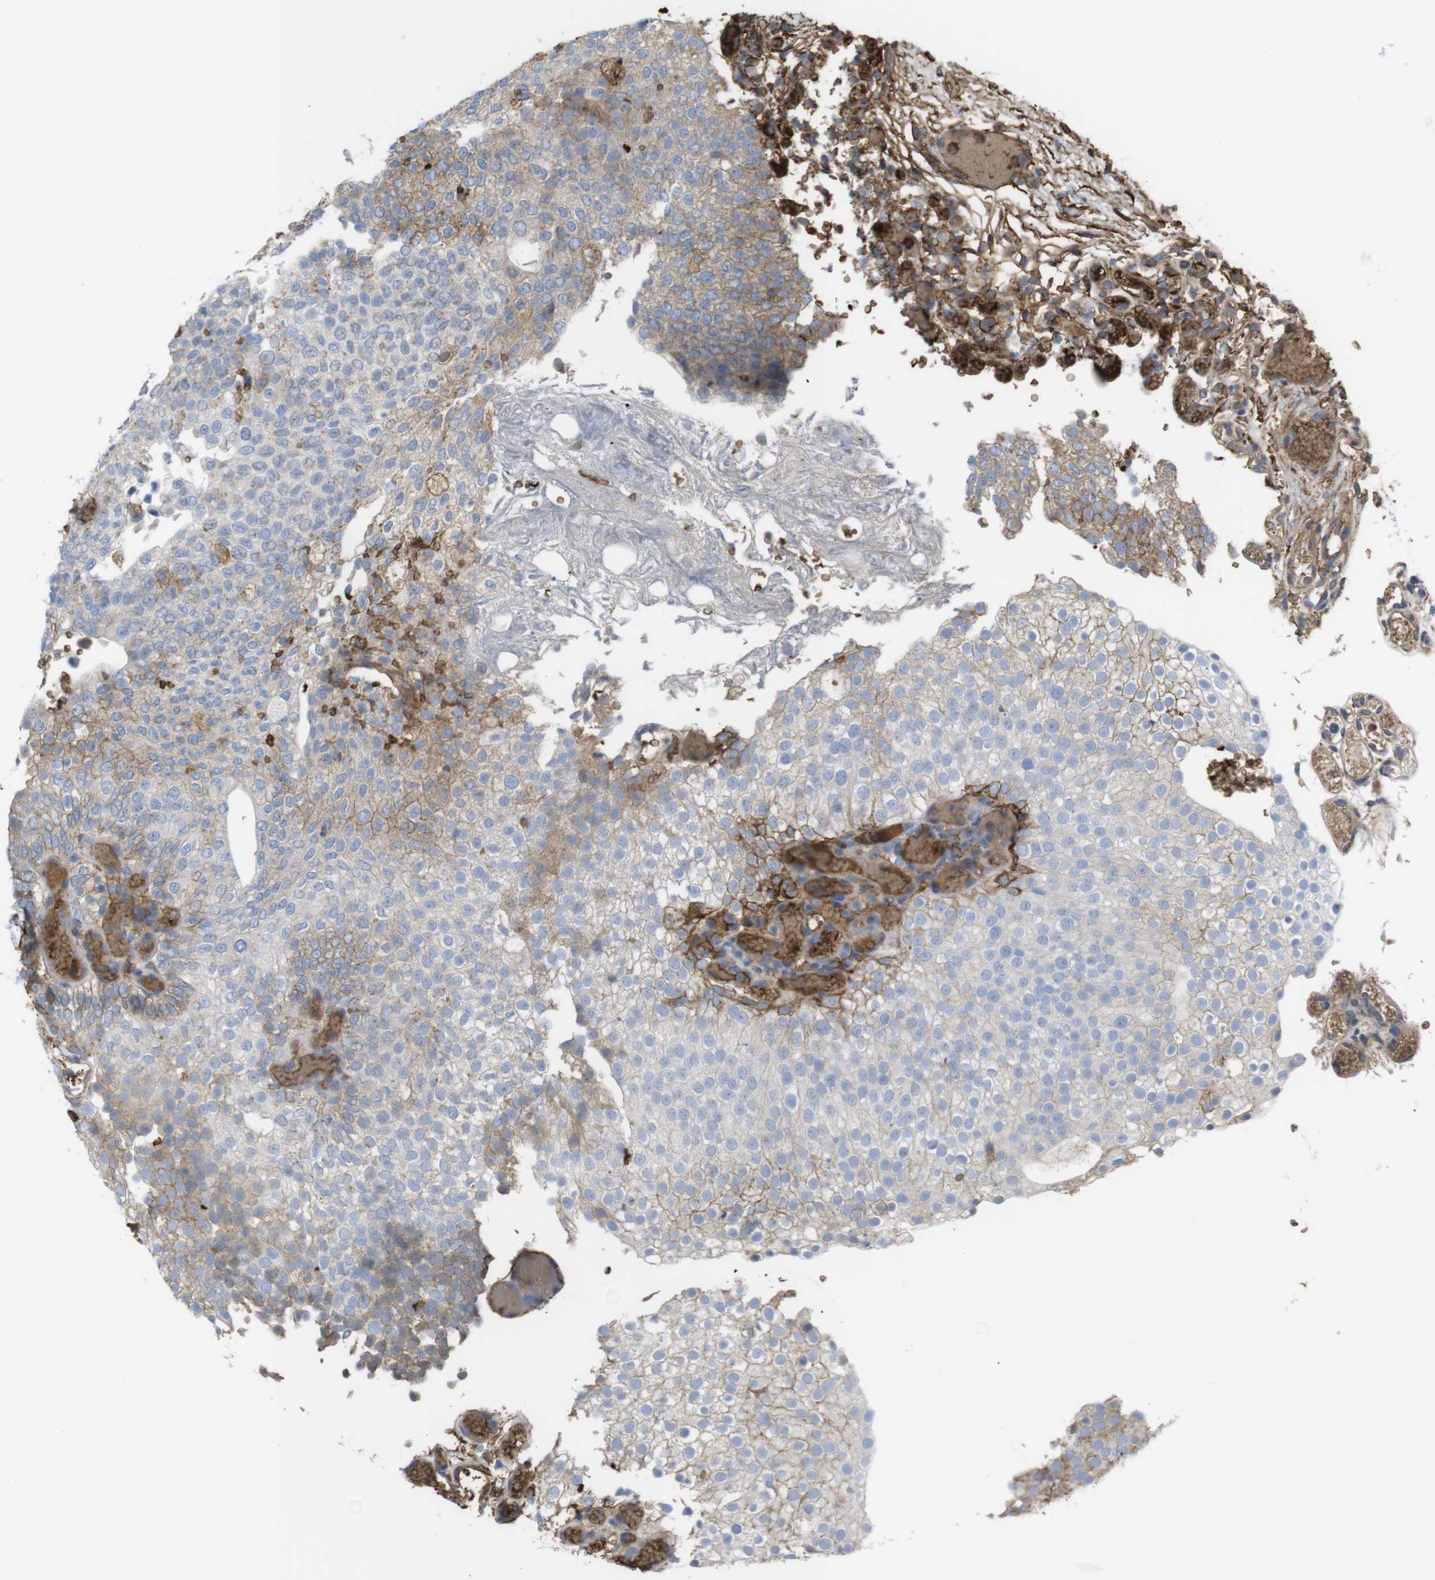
{"staining": {"intensity": "weak", "quantity": "<25%", "location": "cytoplasmic/membranous"}, "tissue": "urothelial cancer", "cell_type": "Tumor cells", "image_type": "cancer", "snomed": [{"axis": "morphology", "description": "Urothelial carcinoma, Low grade"}, {"axis": "topography", "description": "Urinary bladder"}], "caption": "This is an immunohistochemistry (IHC) histopathology image of human urothelial cancer. There is no expression in tumor cells.", "gene": "CYBRD1", "patient": {"sex": "male", "age": 78}}